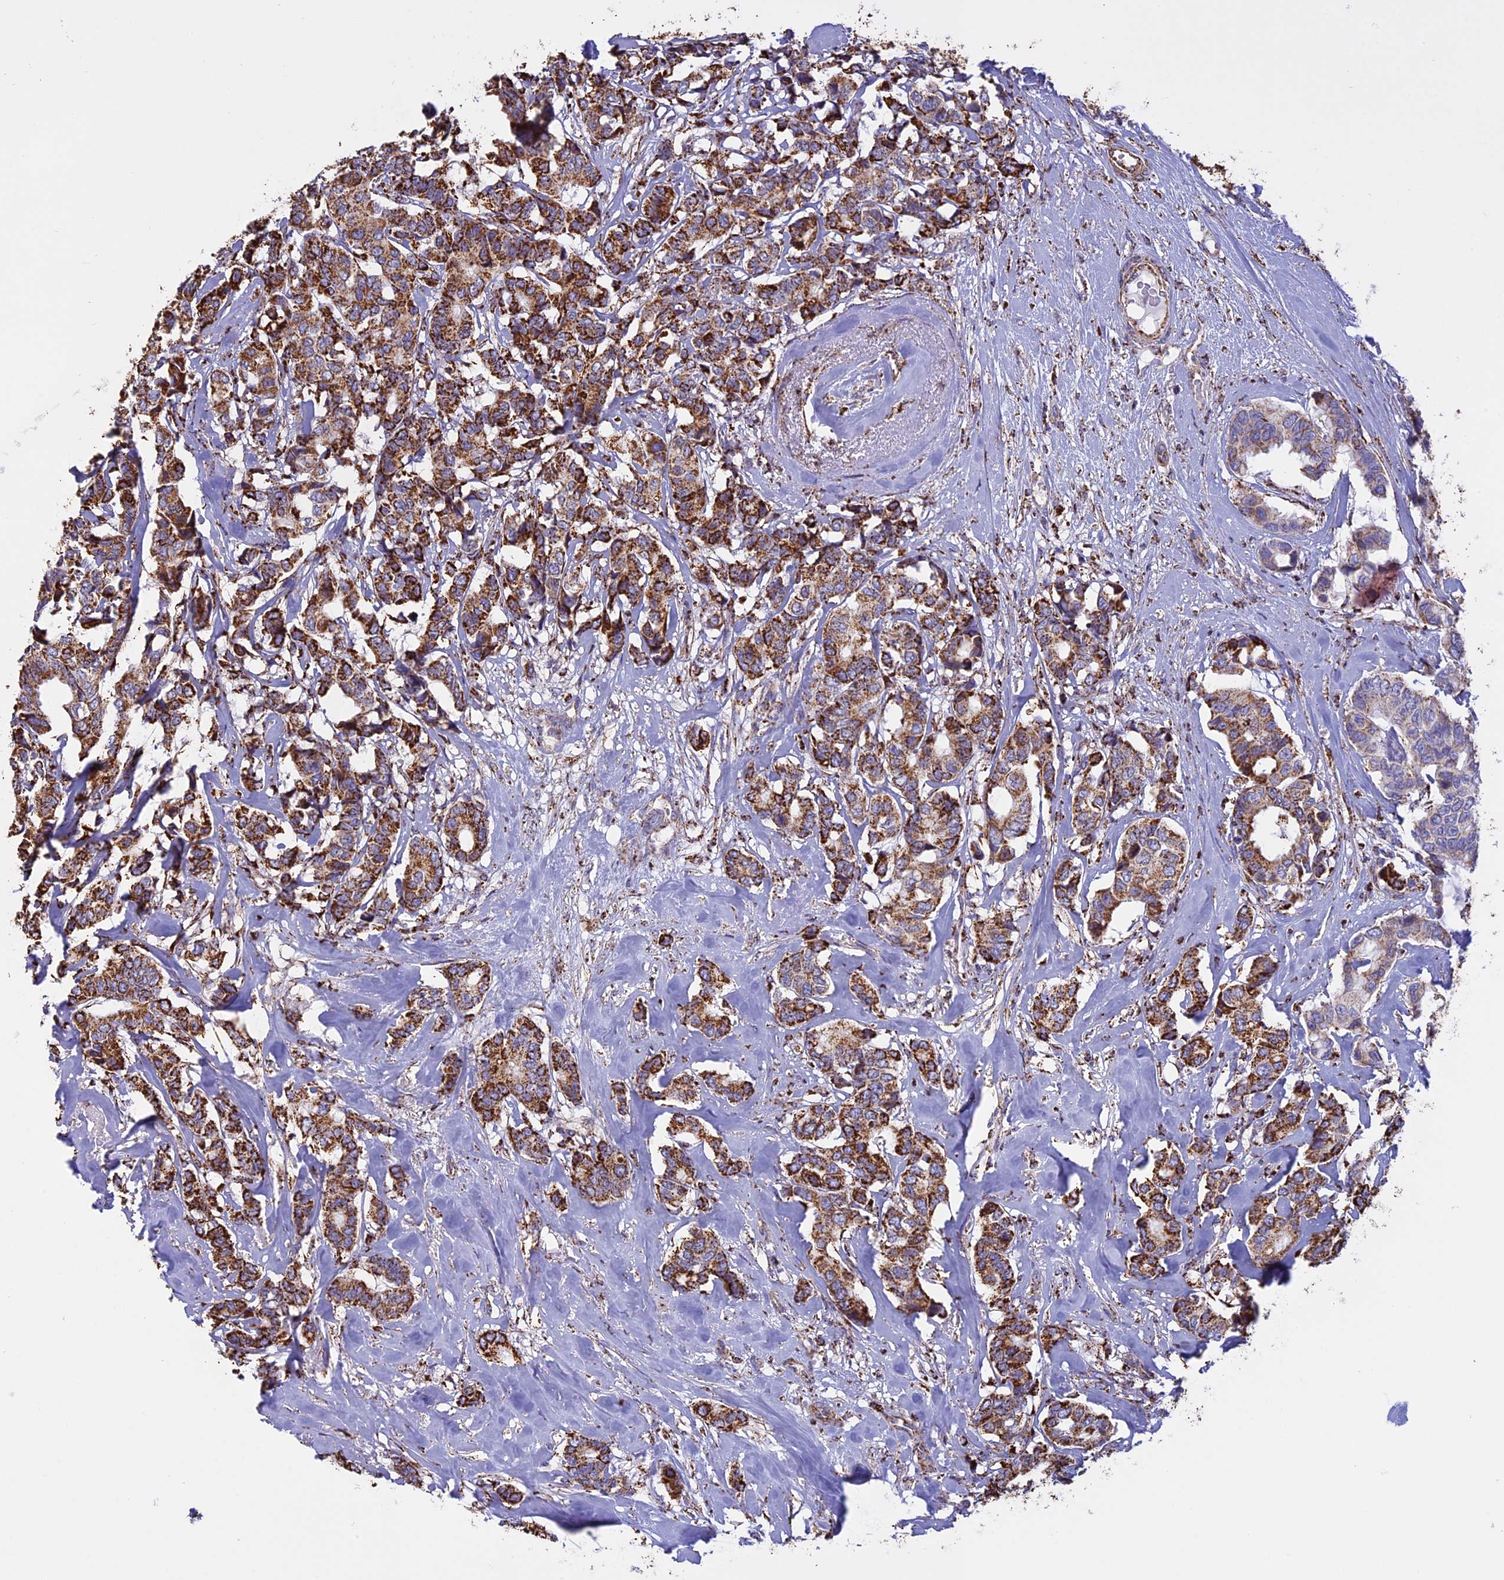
{"staining": {"intensity": "strong", "quantity": ">75%", "location": "cytoplasmic/membranous"}, "tissue": "breast cancer", "cell_type": "Tumor cells", "image_type": "cancer", "snomed": [{"axis": "morphology", "description": "Duct carcinoma"}, {"axis": "topography", "description": "Breast"}], "caption": "A brown stain shows strong cytoplasmic/membranous expression of a protein in breast cancer (intraductal carcinoma) tumor cells. (Stains: DAB (3,3'-diaminobenzidine) in brown, nuclei in blue, Microscopy: brightfield microscopy at high magnification).", "gene": "KCNG1", "patient": {"sex": "female", "age": 87}}